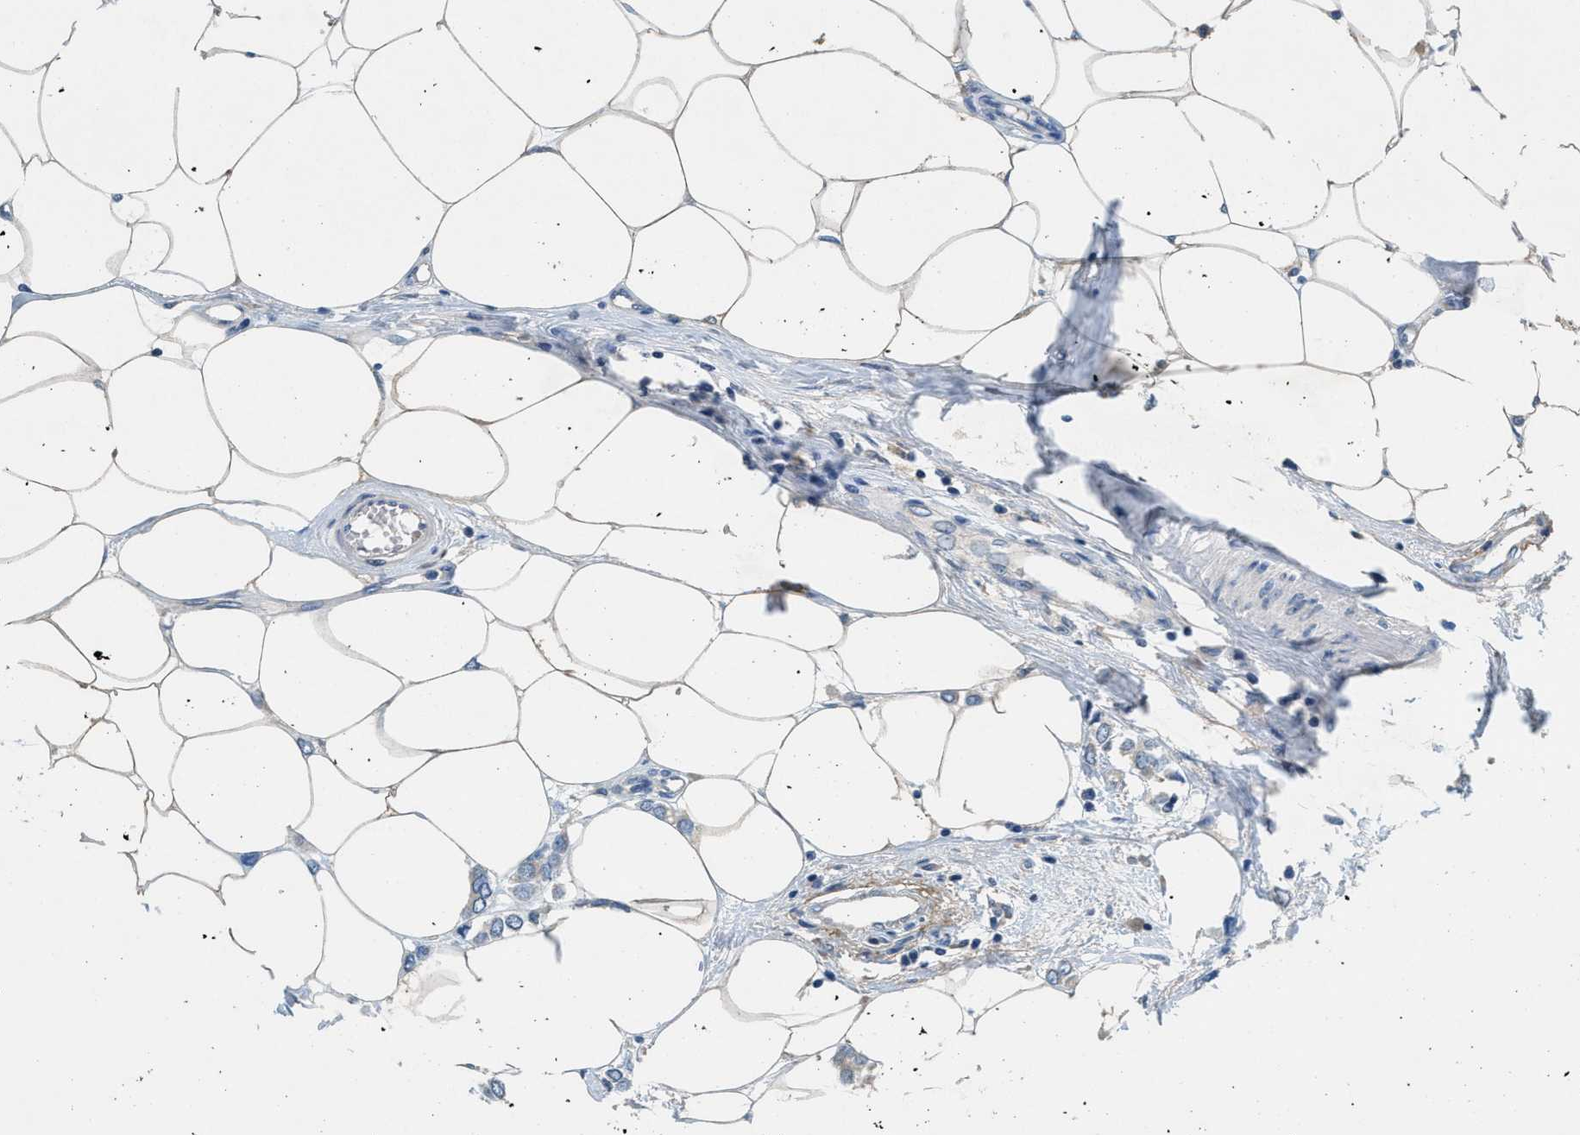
{"staining": {"intensity": "negative", "quantity": "none", "location": "none"}, "tissue": "breast cancer", "cell_type": "Tumor cells", "image_type": "cancer", "snomed": [{"axis": "morphology", "description": "Lobular carcinoma"}, {"axis": "topography", "description": "Breast"}], "caption": "High magnification brightfield microscopy of breast cancer stained with DAB (brown) and counterstained with hematoxylin (blue): tumor cells show no significant positivity.", "gene": "DGKE", "patient": {"sex": "female", "age": 51}}